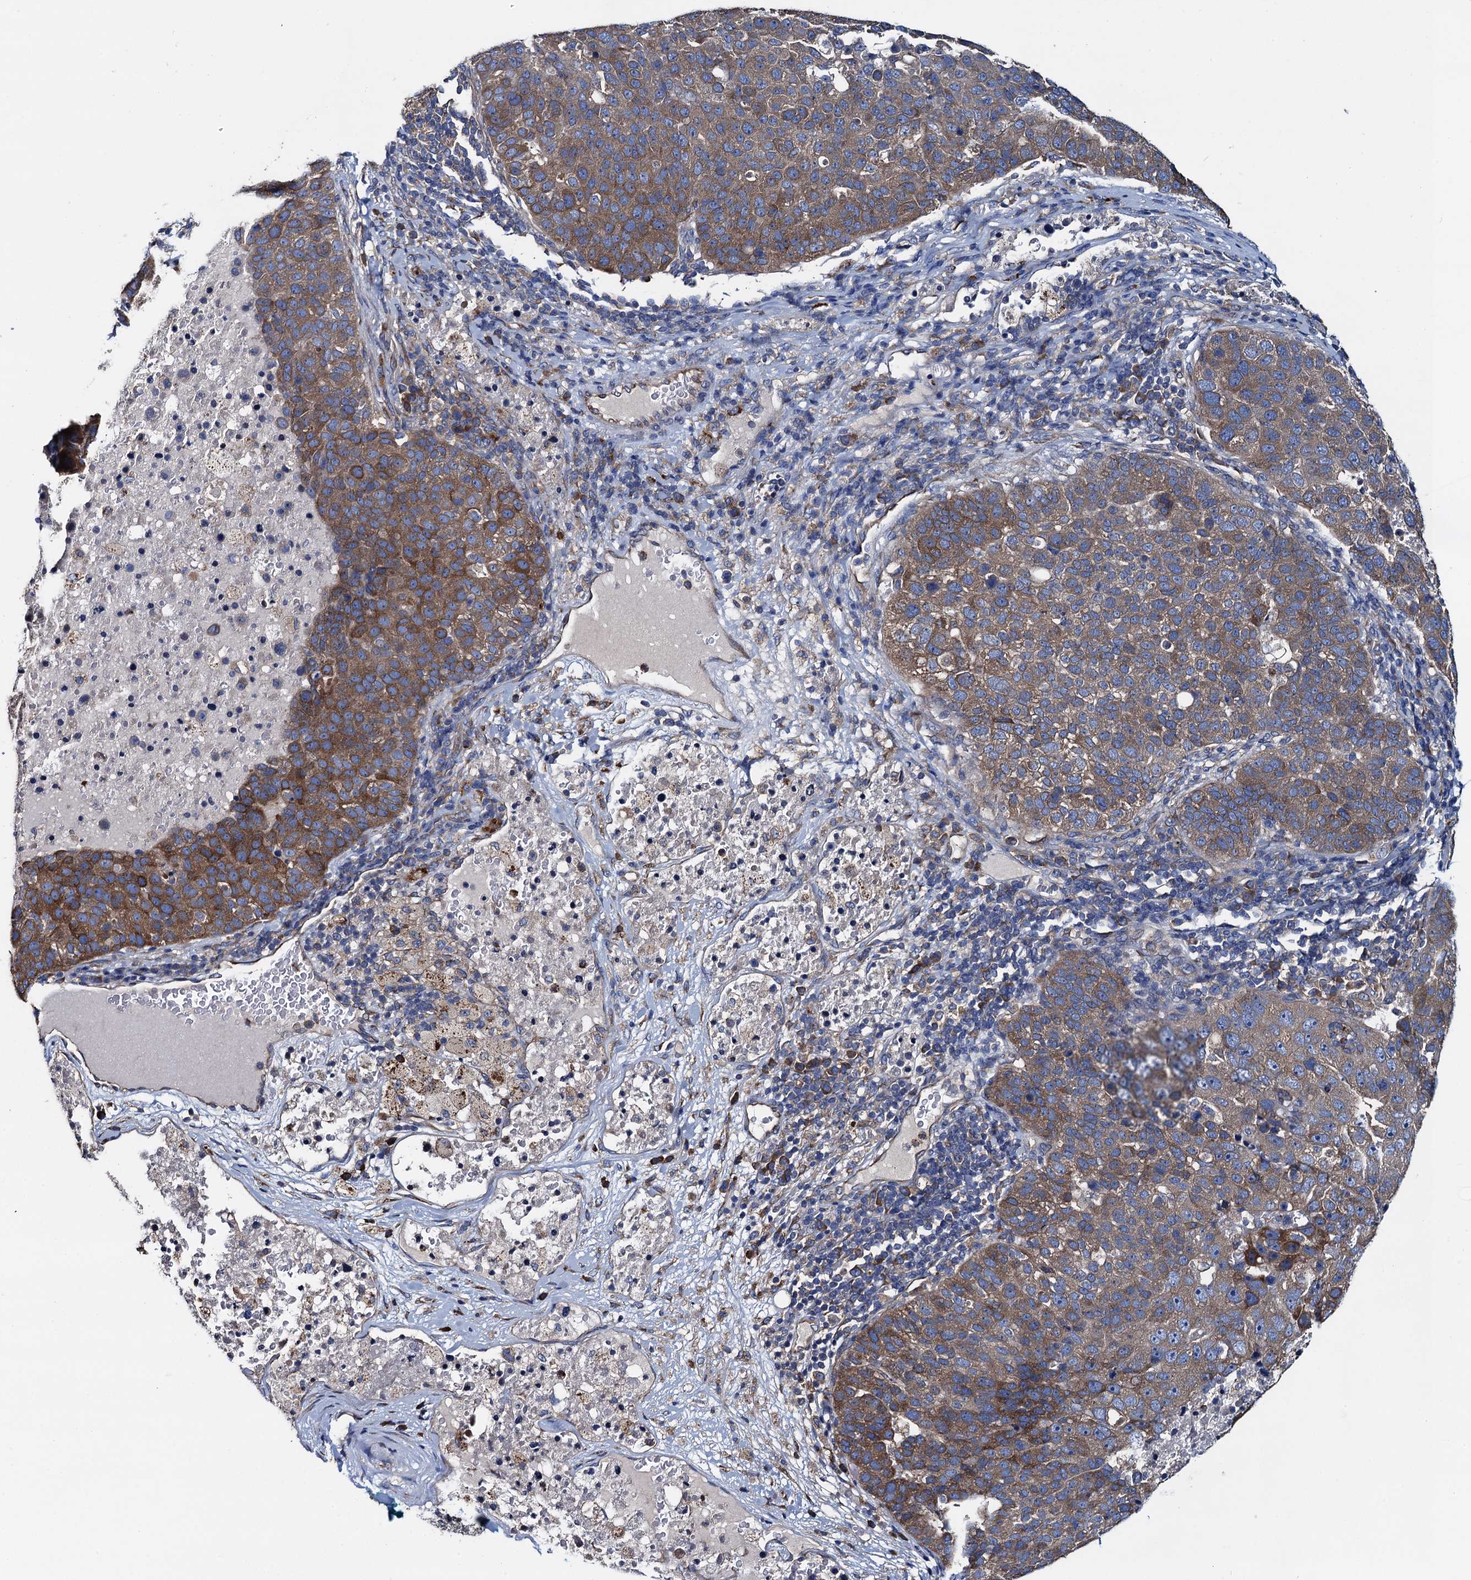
{"staining": {"intensity": "moderate", "quantity": ">75%", "location": "cytoplasmic/membranous"}, "tissue": "pancreatic cancer", "cell_type": "Tumor cells", "image_type": "cancer", "snomed": [{"axis": "morphology", "description": "Adenocarcinoma, NOS"}, {"axis": "topography", "description": "Pancreas"}], "caption": "Pancreatic cancer (adenocarcinoma) tissue demonstrates moderate cytoplasmic/membranous staining in about >75% of tumor cells", "gene": "ADCY9", "patient": {"sex": "female", "age": 61}}